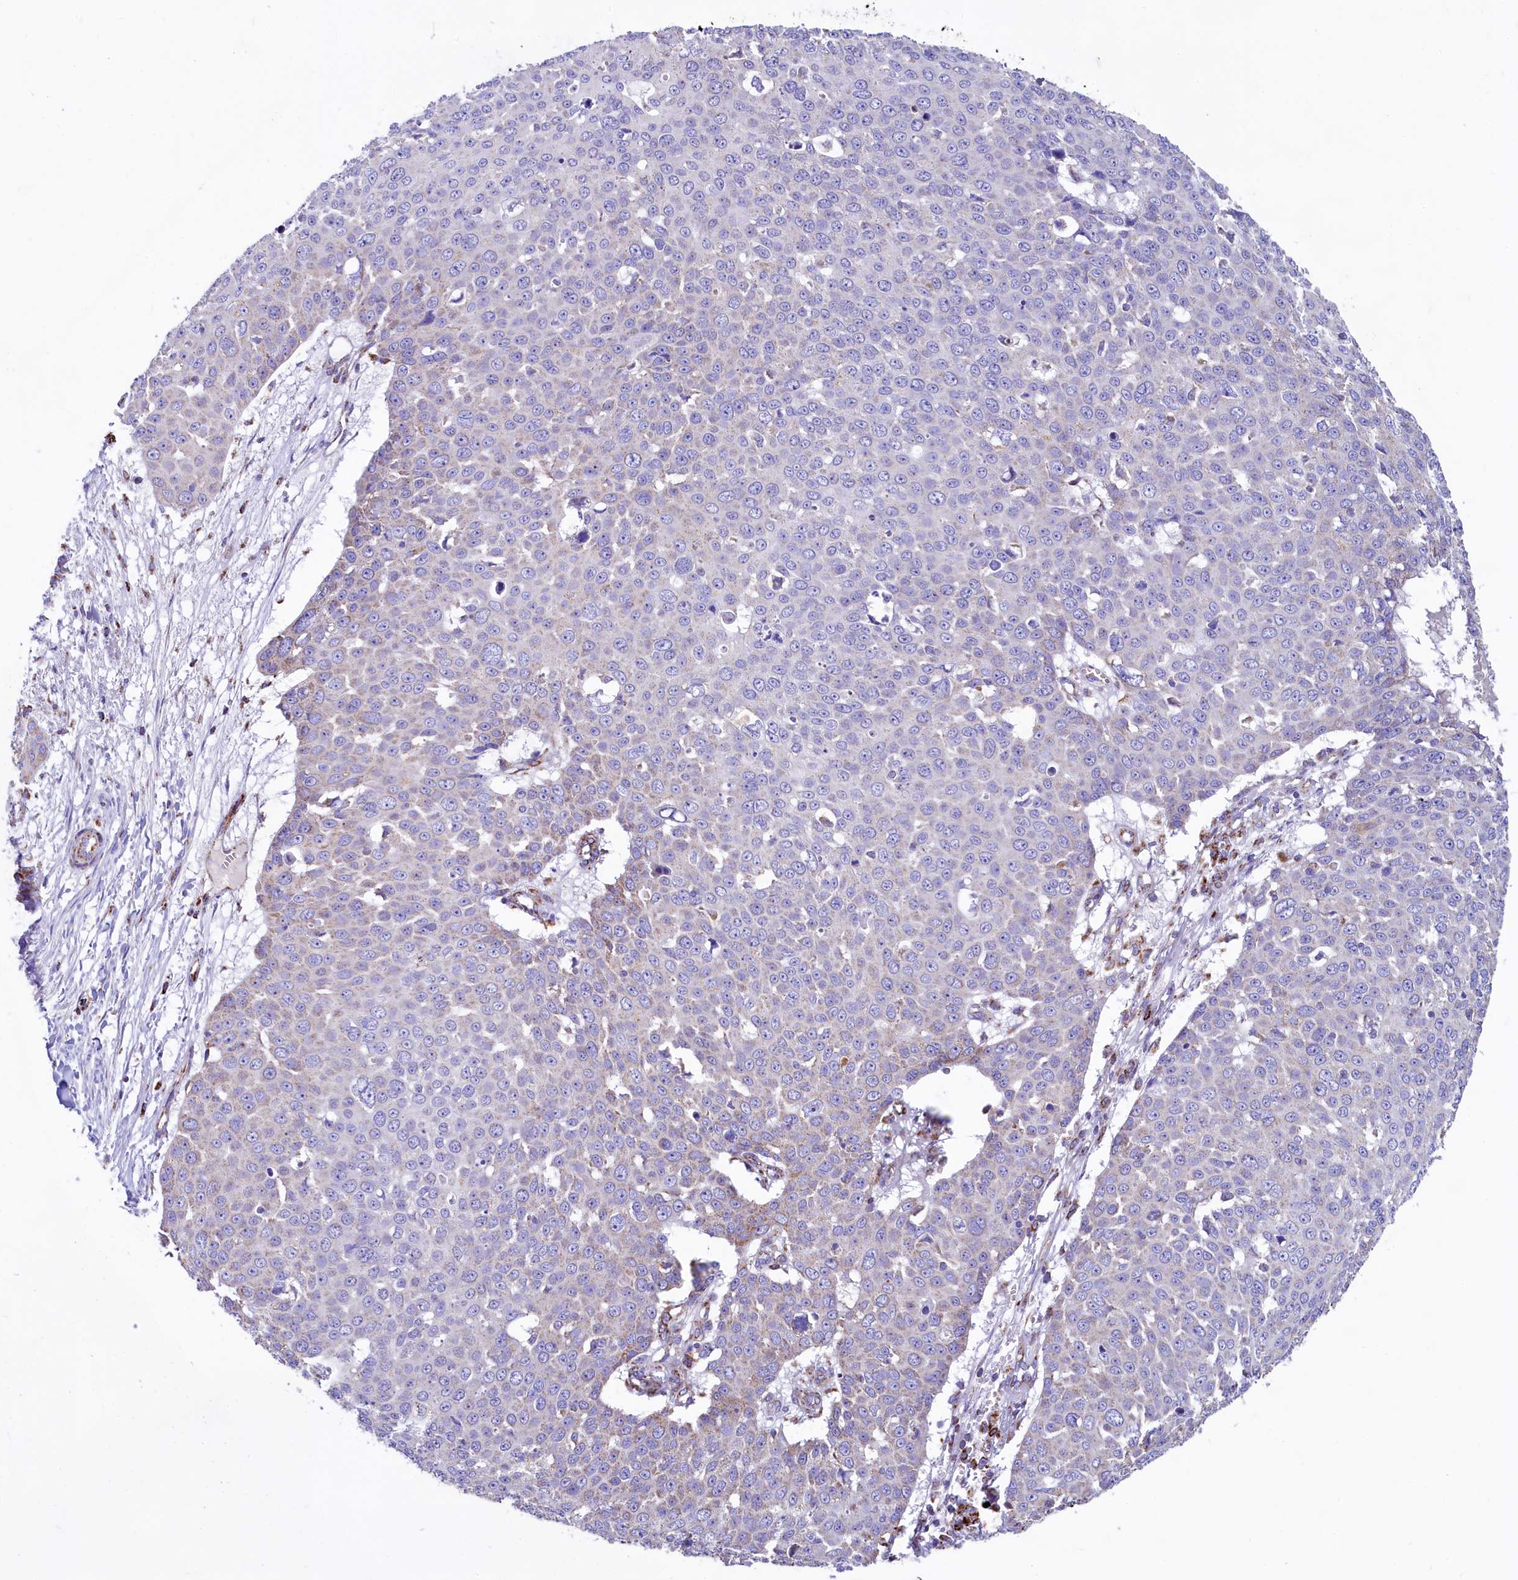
{"staining": {"intensity": "negative", "quantity": "none", "location": "none"}, "tissue": "skin cancer", "cell_type": "Tumor cells", "image_type": "cancer", "snomed": [{"axis": "morphology", "description": "Squamous cell carcinoma, NOS"}, {"axis": "topography", "description": "Skin"}], "caption": "Photomicrograph shows no significant protein positivity in tumor cells of skin cancer (squamous cell carcinoma).", "gene": "IDH3A", "patient": {"sex": "male", "age": 71}}